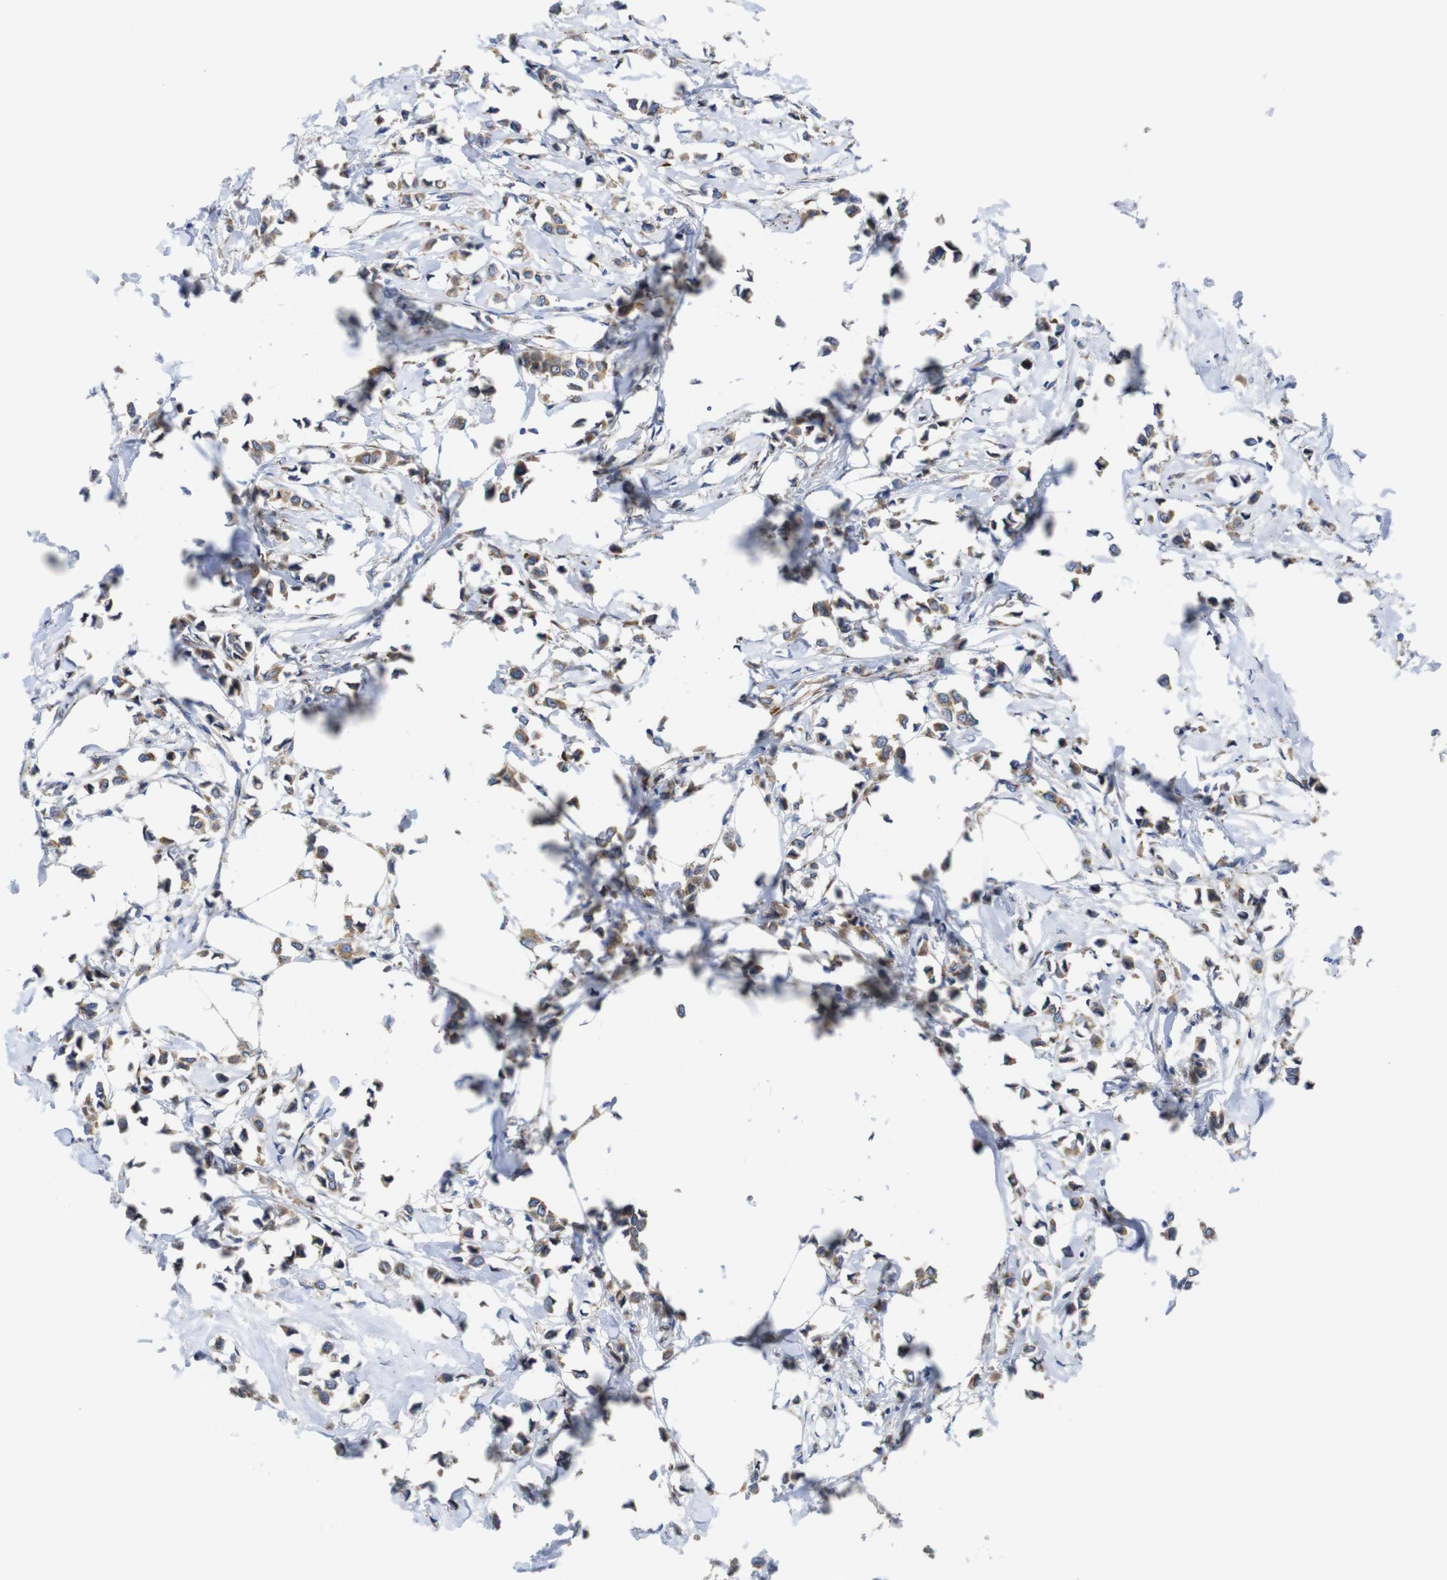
{"staining": {"intensity": "moderate", "quantity": ">75%", "location": "cytoplasmic/membranous"}, "tissue": "breast cancer", "cell_type": "Tumor cells", "image_type": "cancer", "snomed": [{"axis": "morphology", "description": "Lobular carcinoma"}, {"axis": "topography", "description": "Breast"}], "caption": "A medium amount of moderate cytoplasmic/membranous positivity is present in approximately >75% of tumor cells in lobular carcinoma (breast) tissue.", "gene": "DDRGK1", "patient": {"sex": "female", "age": 51}}